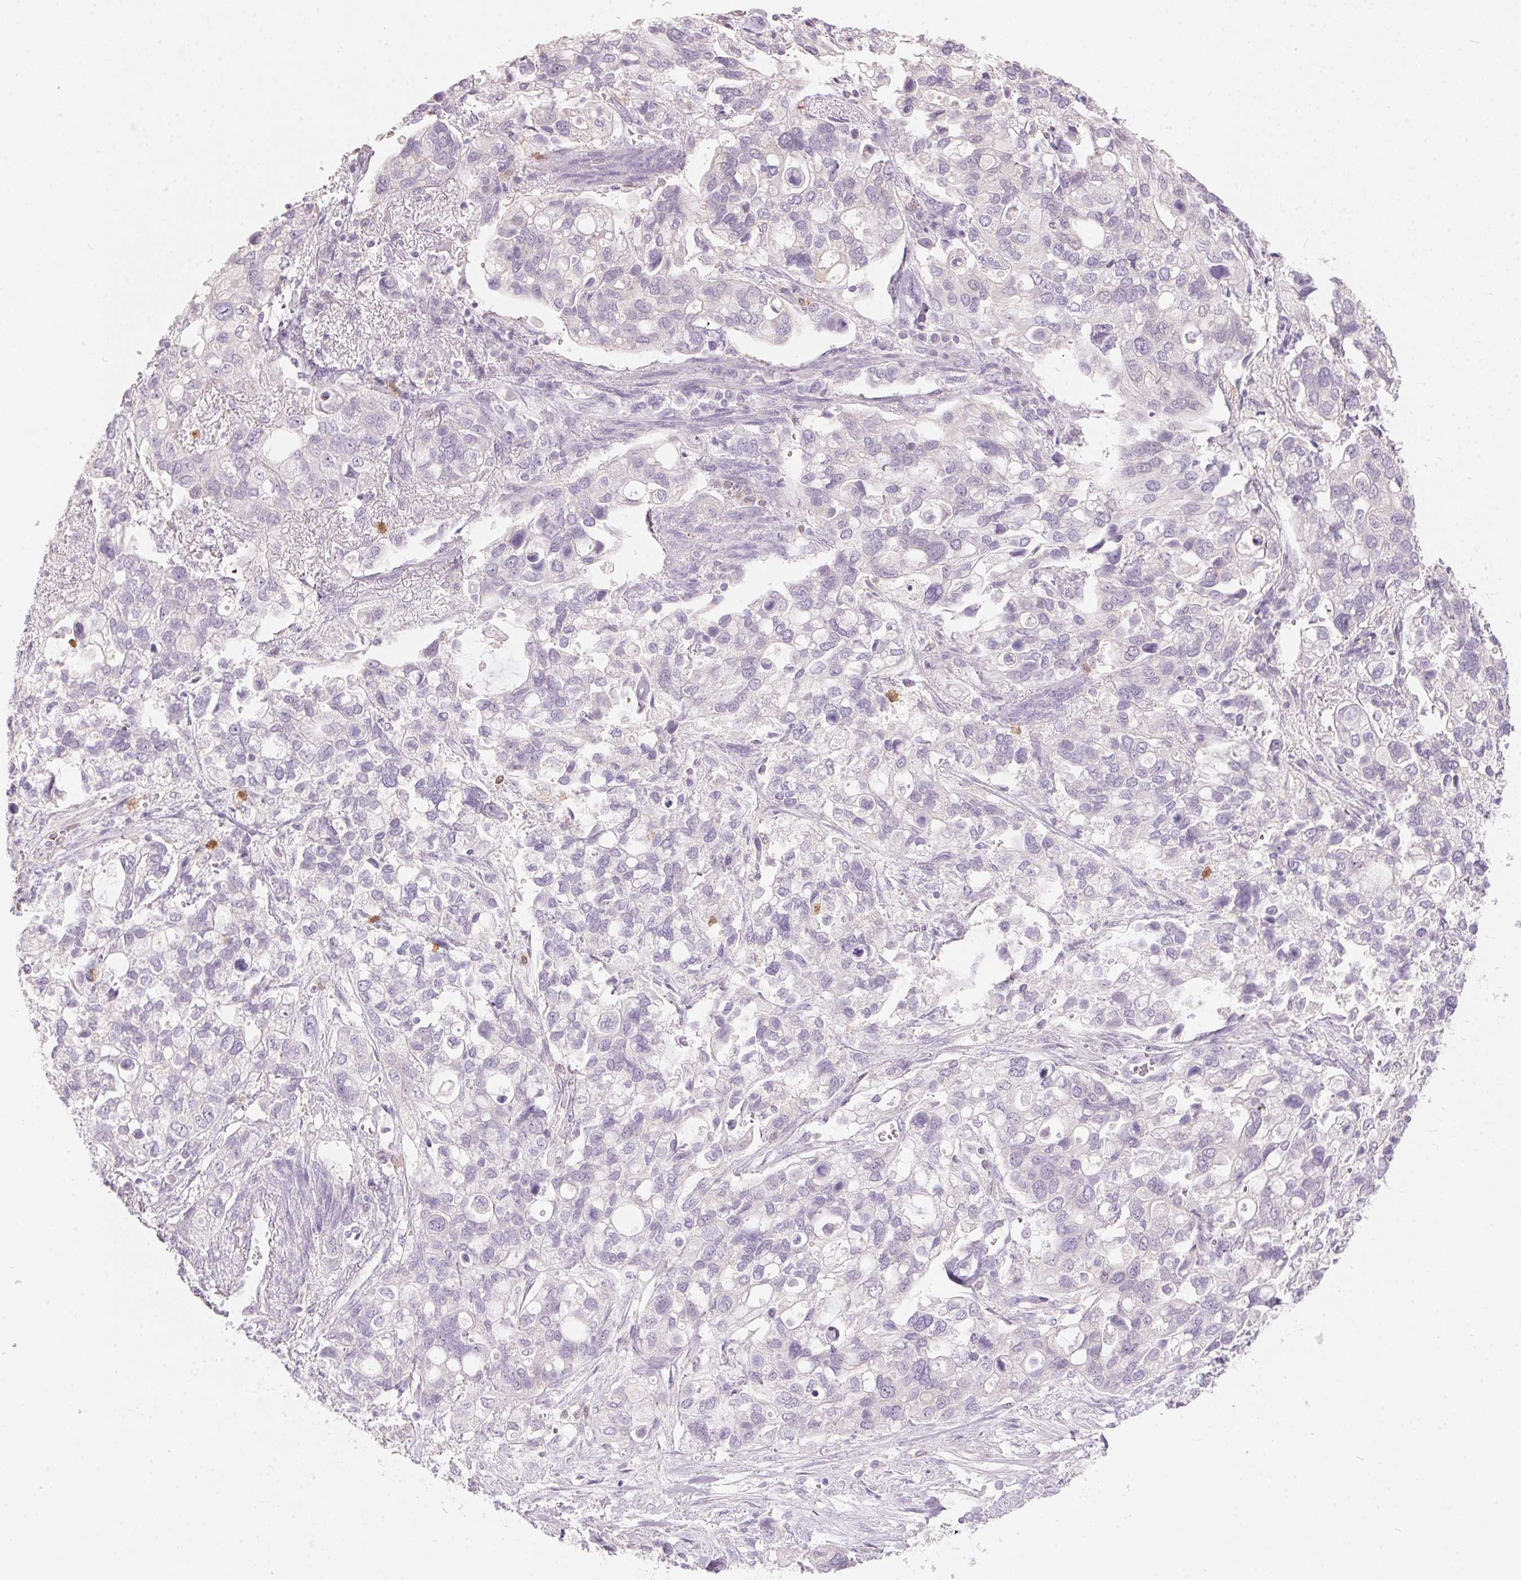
{"staining": {"intensity": "negative", "quantity": "none", "location": "none"}, "tissue": "stomach cancer", "cell_type": "Tumor cells", "image_type": "cancer", "snomed": [{"axis": "morphology", "description": "Adenocarcinoma, NOS"}, {"axis": "topography", "description": "Stomach, upper"}], "caption": "Human stomach cancer (adenocarcinoma) stained for a protein using immunohistochemistry (IHC) displays no positivity in tumor cells.", "gene": "SERPINB1", "patient": {"sex": "female", "age": 81}}